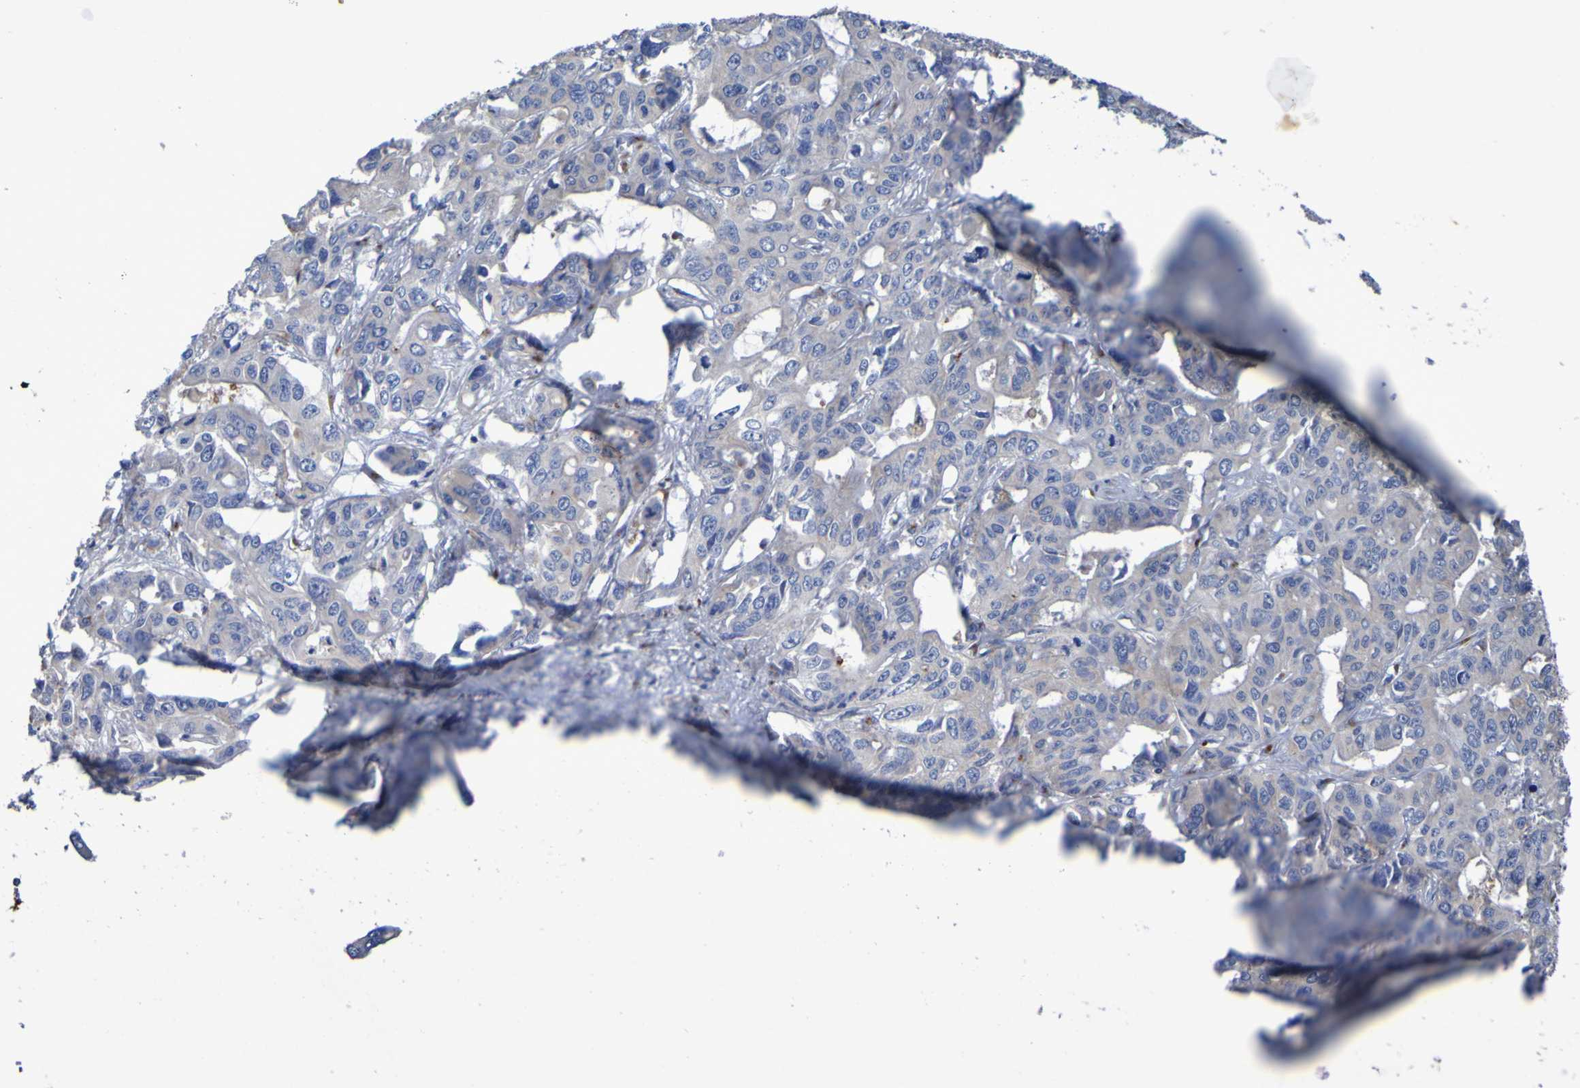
{"staining": {"intensity": "negative", "quantity": "none", "location": "none"}, "tissue": "liver cancer", "cell_type": "Tumor cells", "image_type": "cancer", "snomed": [{"axis": "morphology", "description": "Cholangiocarcinoma"}, {"axis": "topography", "description": "Liver"}], "caption": "IHC of liver cancer (cholangiocarcinoma) displays no positivity in tumor cells.", "gene": "C11orf24", "patient": {"sex": "female", "age": 65}}